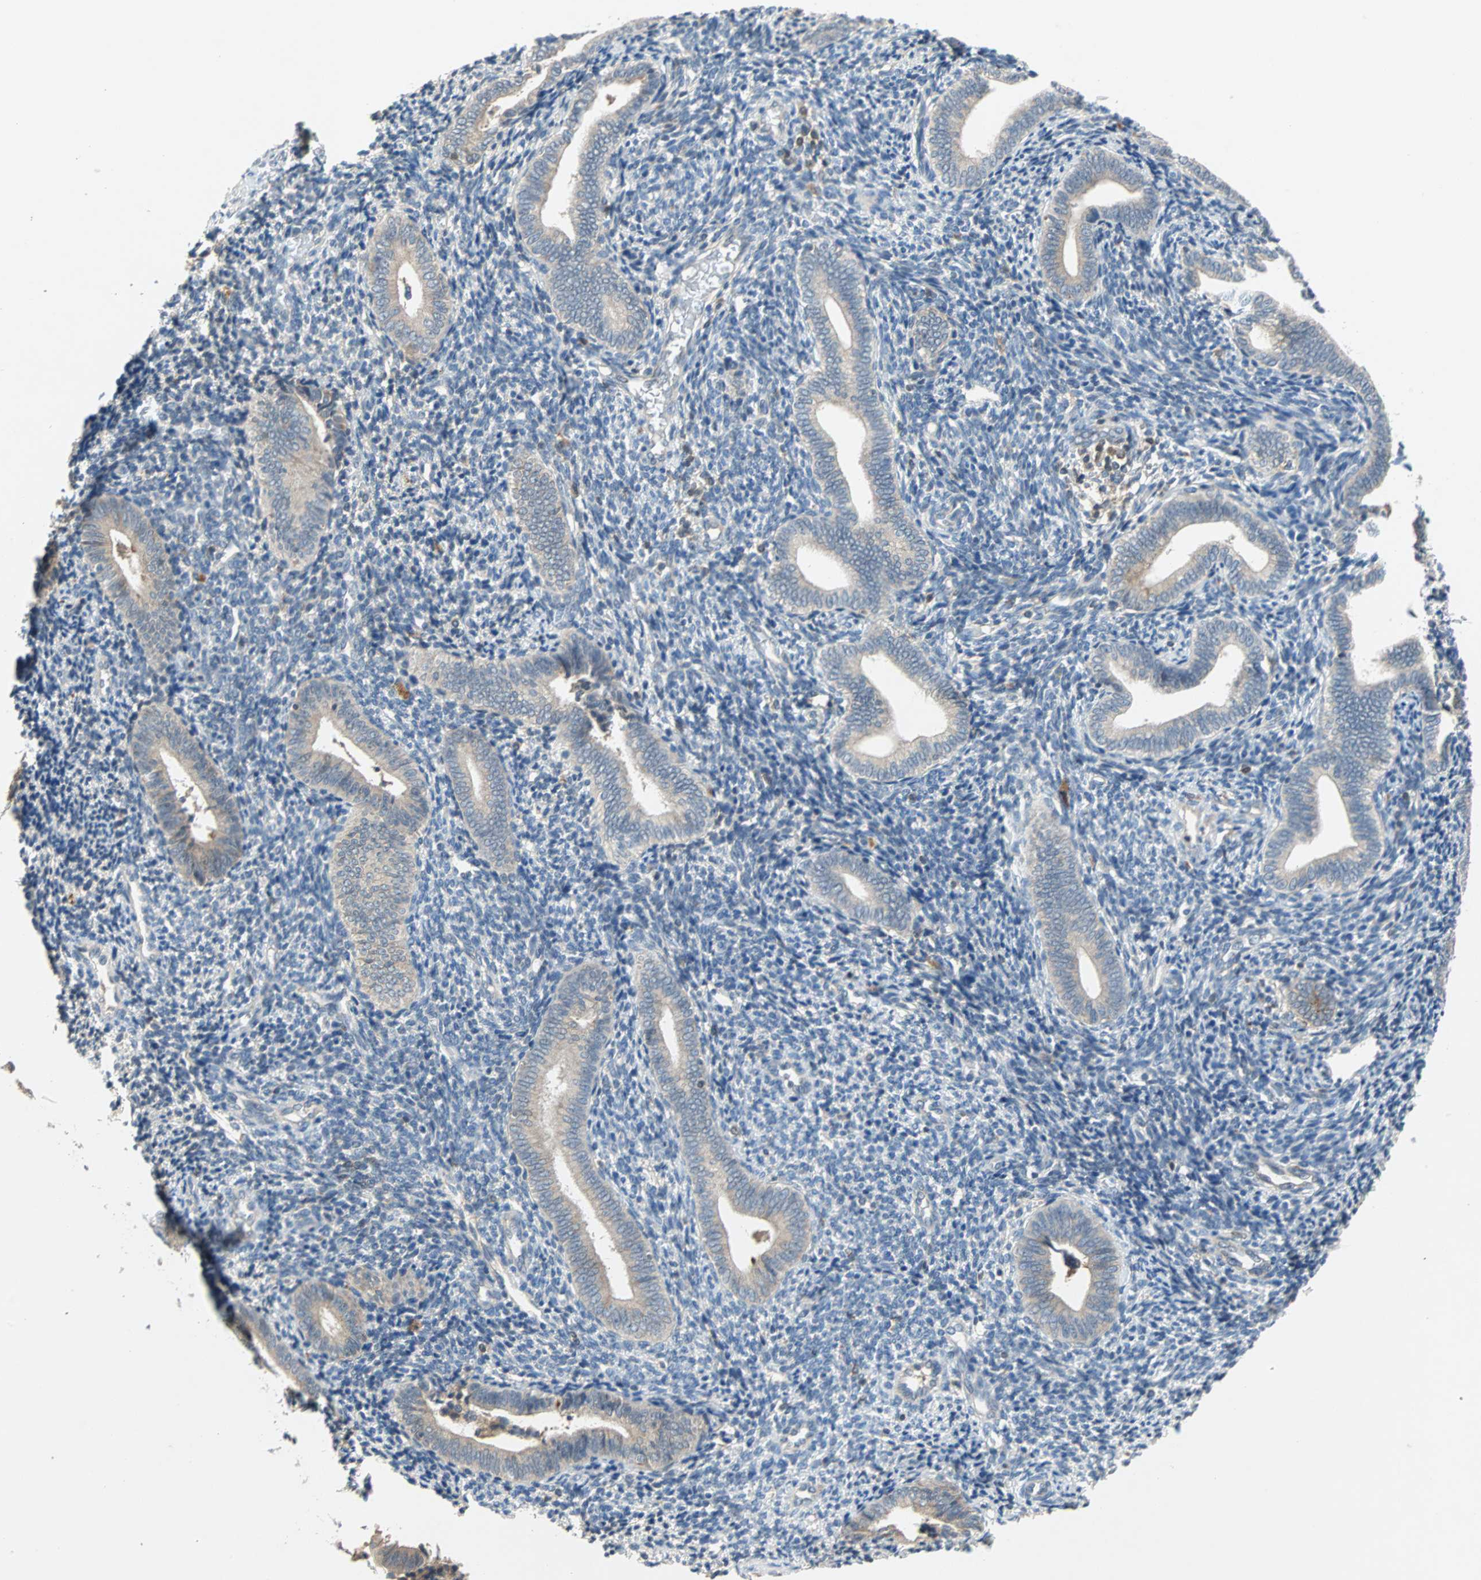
{"staining": {"intensity": "weak", "quantity": "<25%", "location": "cytoplasmic/membranous"}, "tissue": "endometrium", "cell_type": "Cells in endometrial stroma", "image_type": "normal", "snomed": [{"axis": "morphology", "description": "Normal tissue, NOS"}, {"axis": "topography", "description": "Uterus"}, {"axis": "topography", "description": "Endometrium"}], "caption": "The histopathology image demonstrates no significant positivity in cells in endometrial stroma of endometrium. The staining is performed using DAB (3,3'-diaminobenzidine) brown chromogen with nuclei counter-stained in using hematoxylin.", "gene": "MAP4K1", "patient": {"sex": "female", "age": 33}}